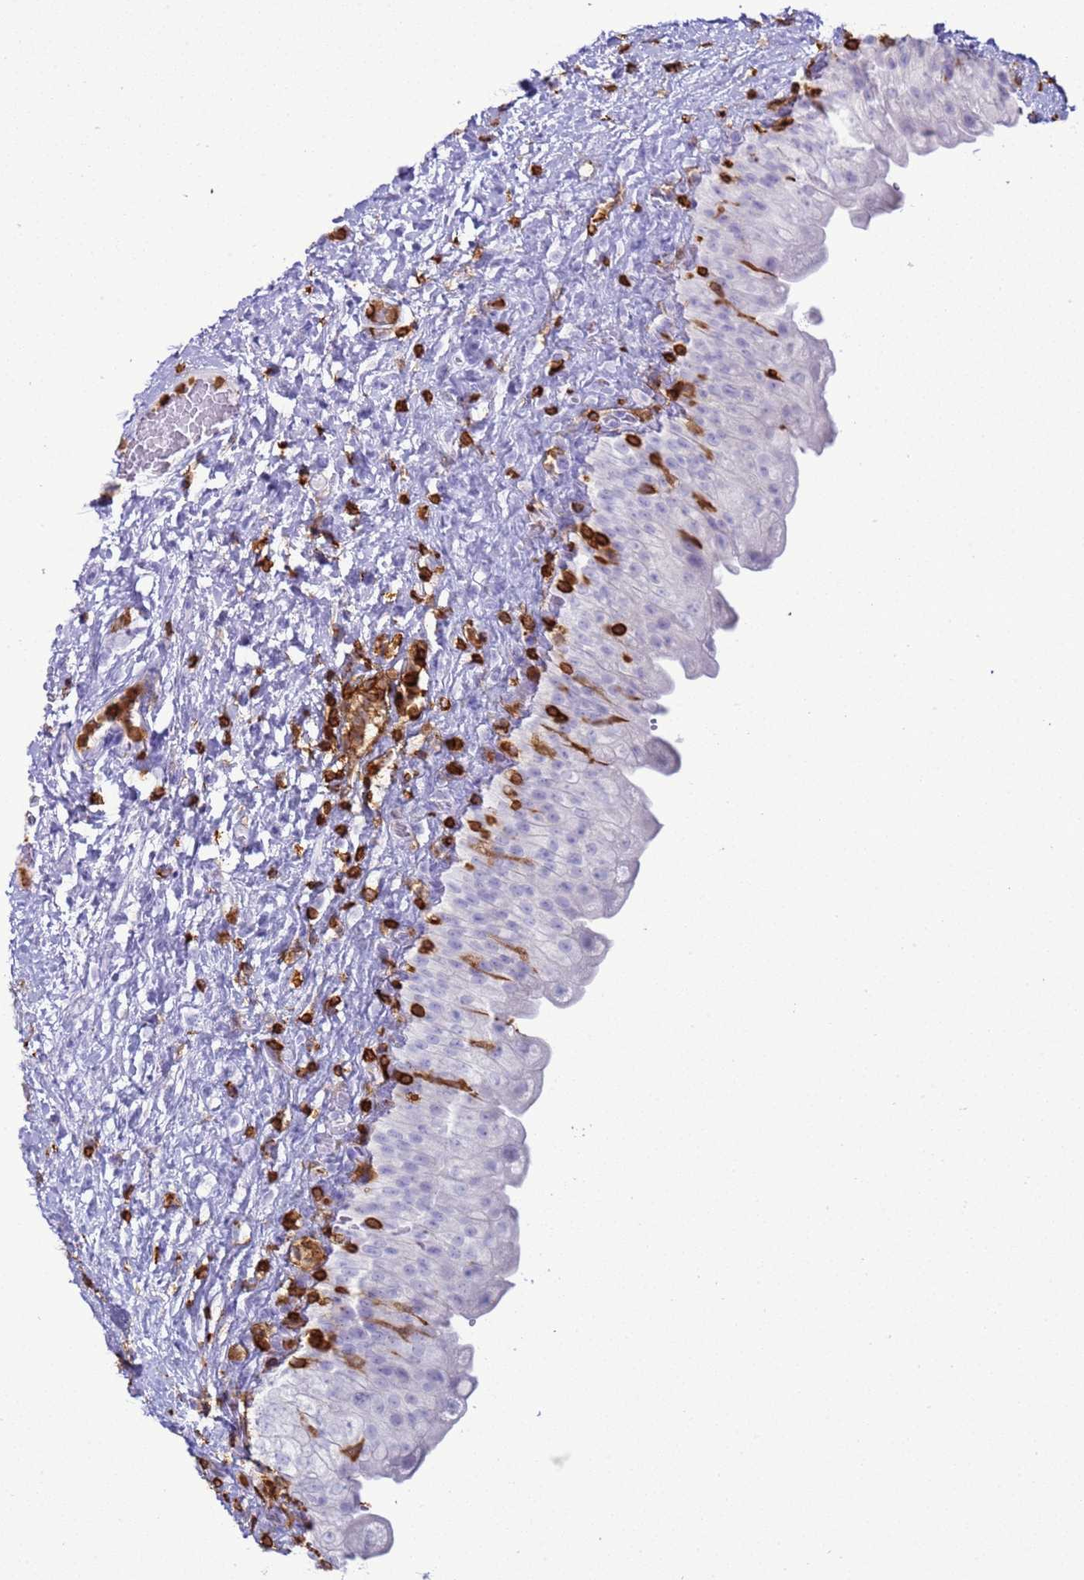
{"staining": {"intensity": "negative", "quantity": "none", "location": "none"}, "tissue": "urinary bladder", "cell_type": "Urothelial cells", "image_type": "normal", "snomed": [{"axis": "morphology", "description": "Normal tissue, NOS"}, {"axis": "topography", "description": "Urinary bladder"}], "caption": "The immunohistochemistry (IHC) photomicrograph has no significant positivity in urothelial cells of urinary bladder. (DAB immunohistochemistry with hematoxylin counter stain).", "gene": "IRF5", "patient": {"sex": "female", "age": 27}}